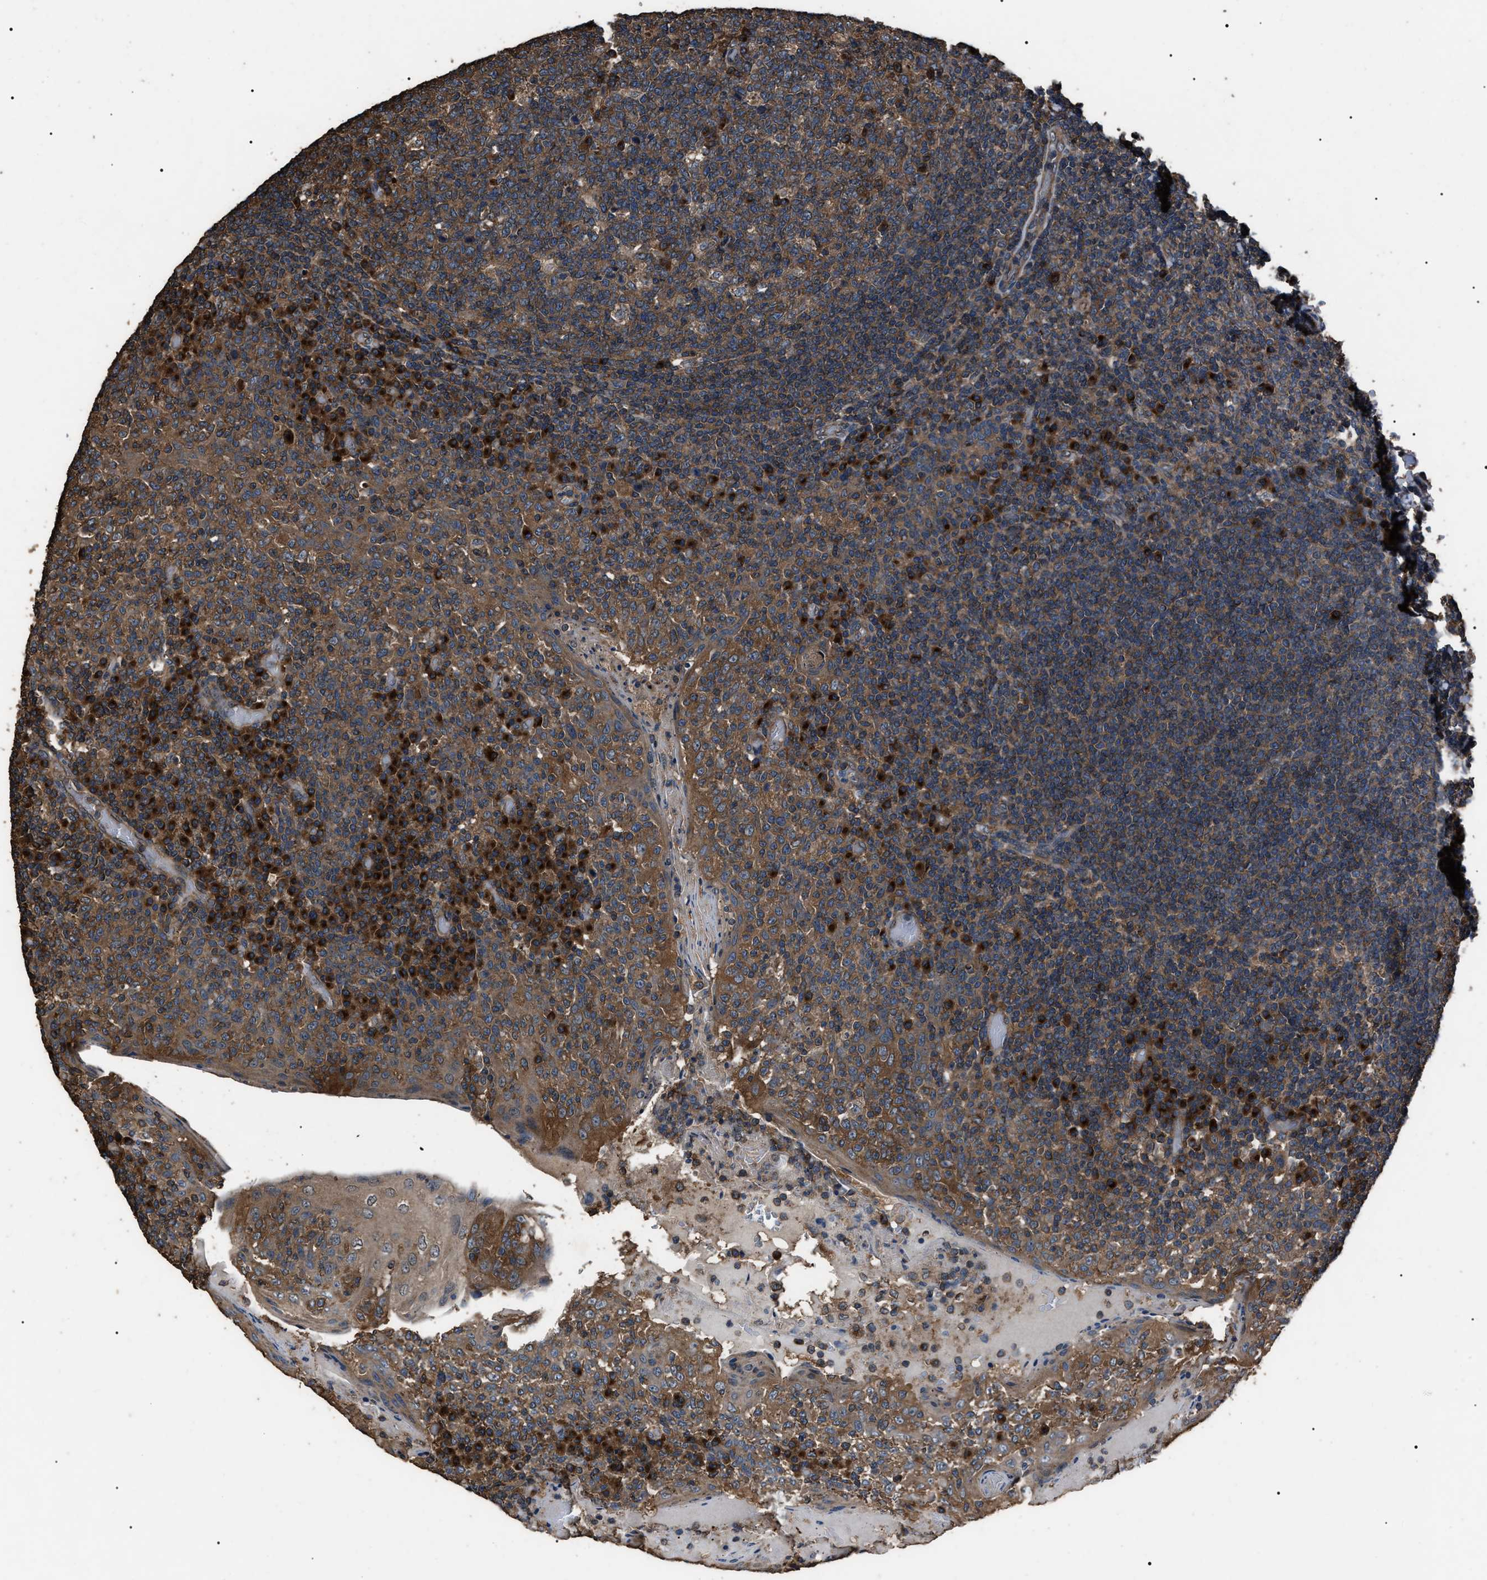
{"staining": {"intensity": "moderate", "quantity": ">75%", "location": "cytoplasmic/membranous"}, "tissue": "tonsil", "cell_type": "Germinal center cells", "image_type": "normal", "snomed": [{"axis": "morphology", "description": "Normal tissue, NOS"}, {"axis": "topography", "description": "Tonsil"}], "caption": "Normal tonsil displays moderate cytoplasmic/membranous staining in about >75% of germinal center cells, visualized by immunohistochemistry.", "gene": "RNF216", "patient": {"sex": "female", "age": 19}}